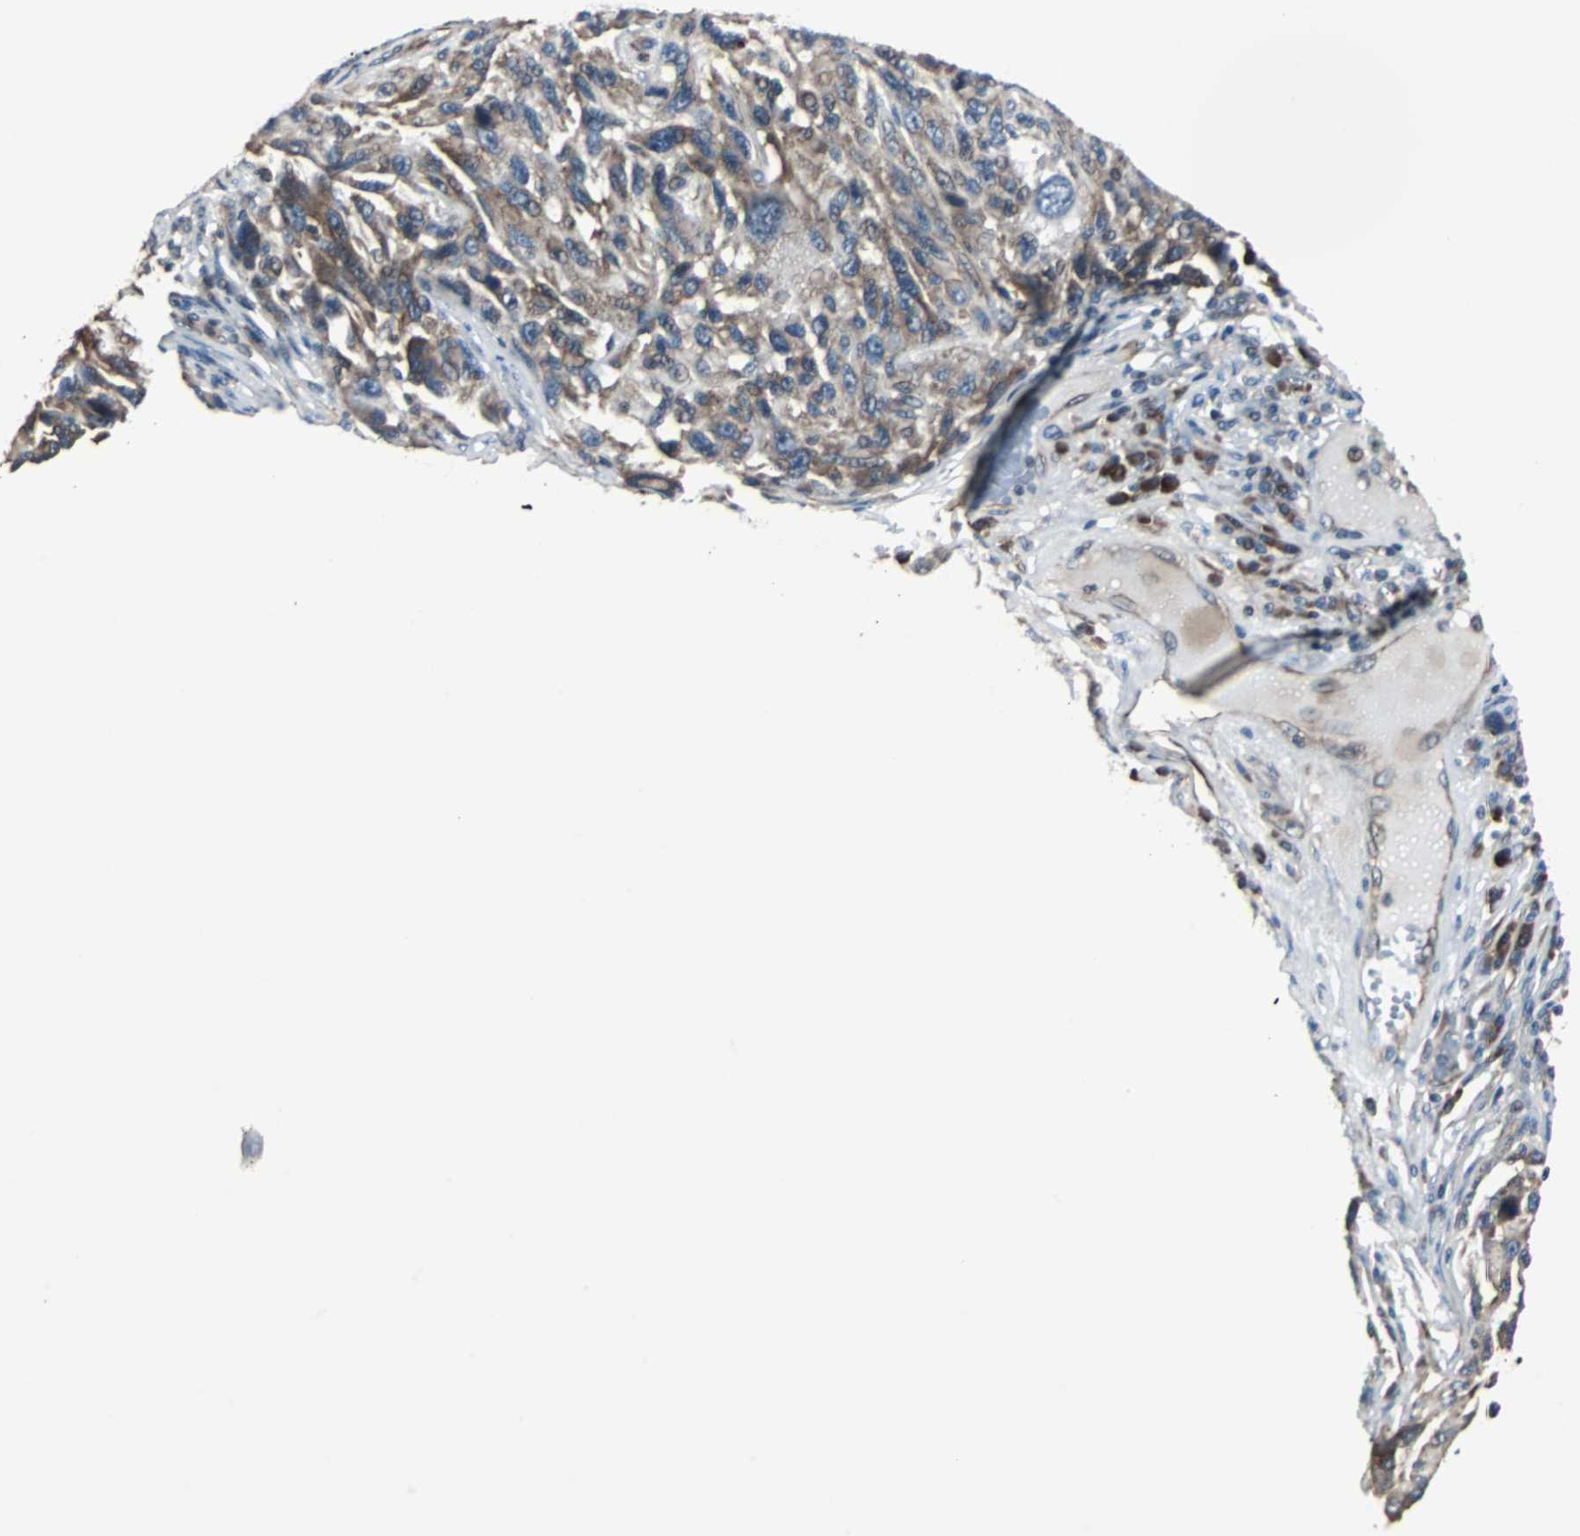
{"staining": {"intensity": "weak", "quantity": "25%-75%", "location": "cytoplasmic/membranous"}, "tissue": "melanoma", "cell_type": "Tumor cells", "image_type": "cancer", "snomed": [{"axis": "morphology", "description": "Malignant melanoma, NOS"}, {"axis": "topography", "description": "Skin"}], "caption": "Immunohistochemistry (IHC) (DAB (3,3'-diaminobenzidine)) staining of malignant melanoma exhibits weak cytoplasmic/membranous protein positivity in about 25%-75% of tumor cells.", "gene": "CHP1", "patient": {"sex": "male", "age": 53}}